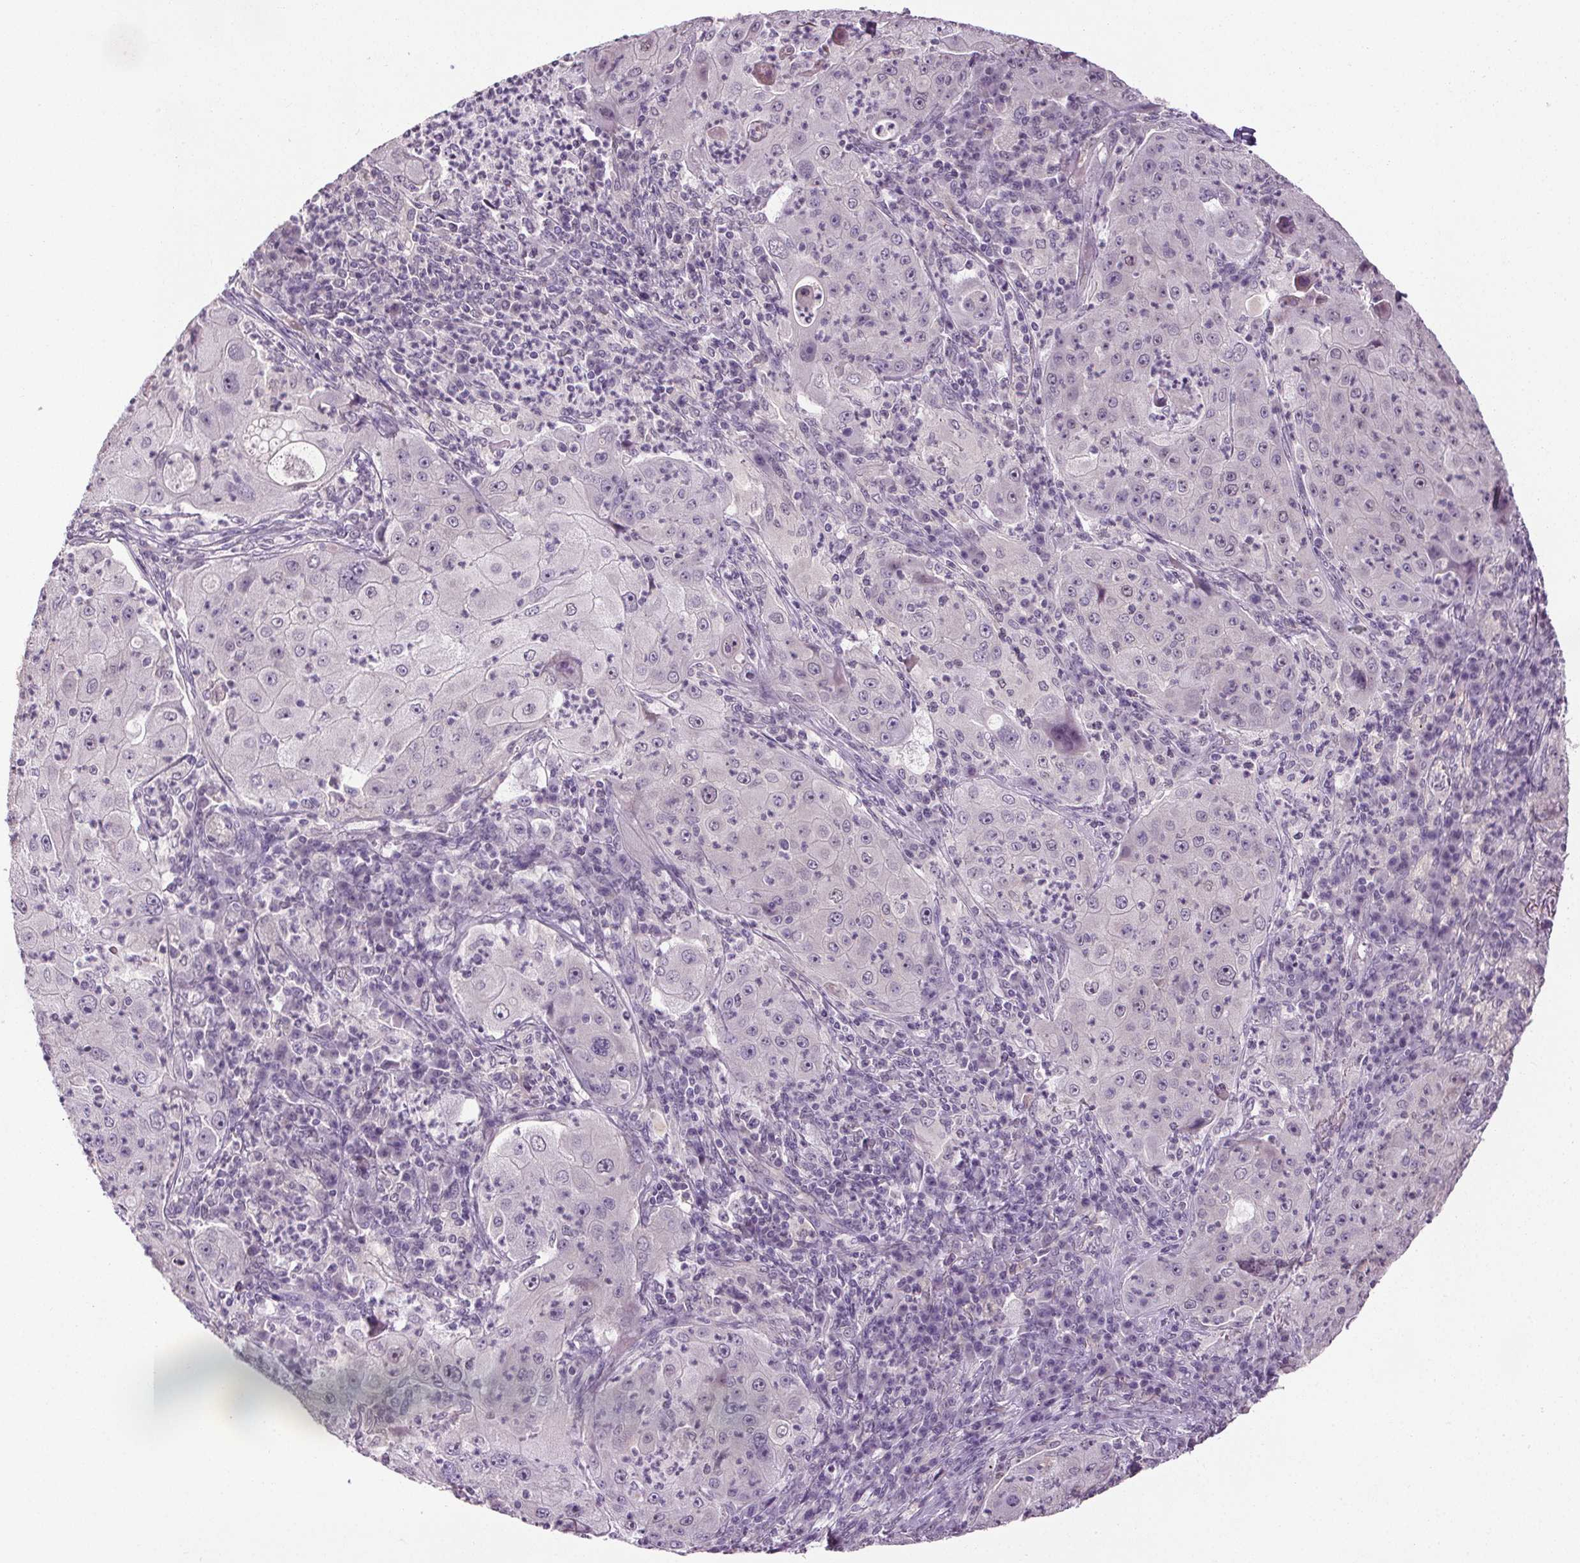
{"staining": {"intensity": "negative", "quantity": "none", "location": "none"}, "tissue": "lung cancer", "cell_type": "Tumor cells", "image_type": "cancer", "snomed": [{"axis": "morphology", "description": "Squamous cell carcinoma, NOS"}, {"axis": "topography", "description": "Lung"}], "caption": "Immunohistochemistry of lung squamous cell carcinoma displays no positivity in tumor cells.", "gene": "SLC2A9", "patient": {"sex": "female", "age": 59}}